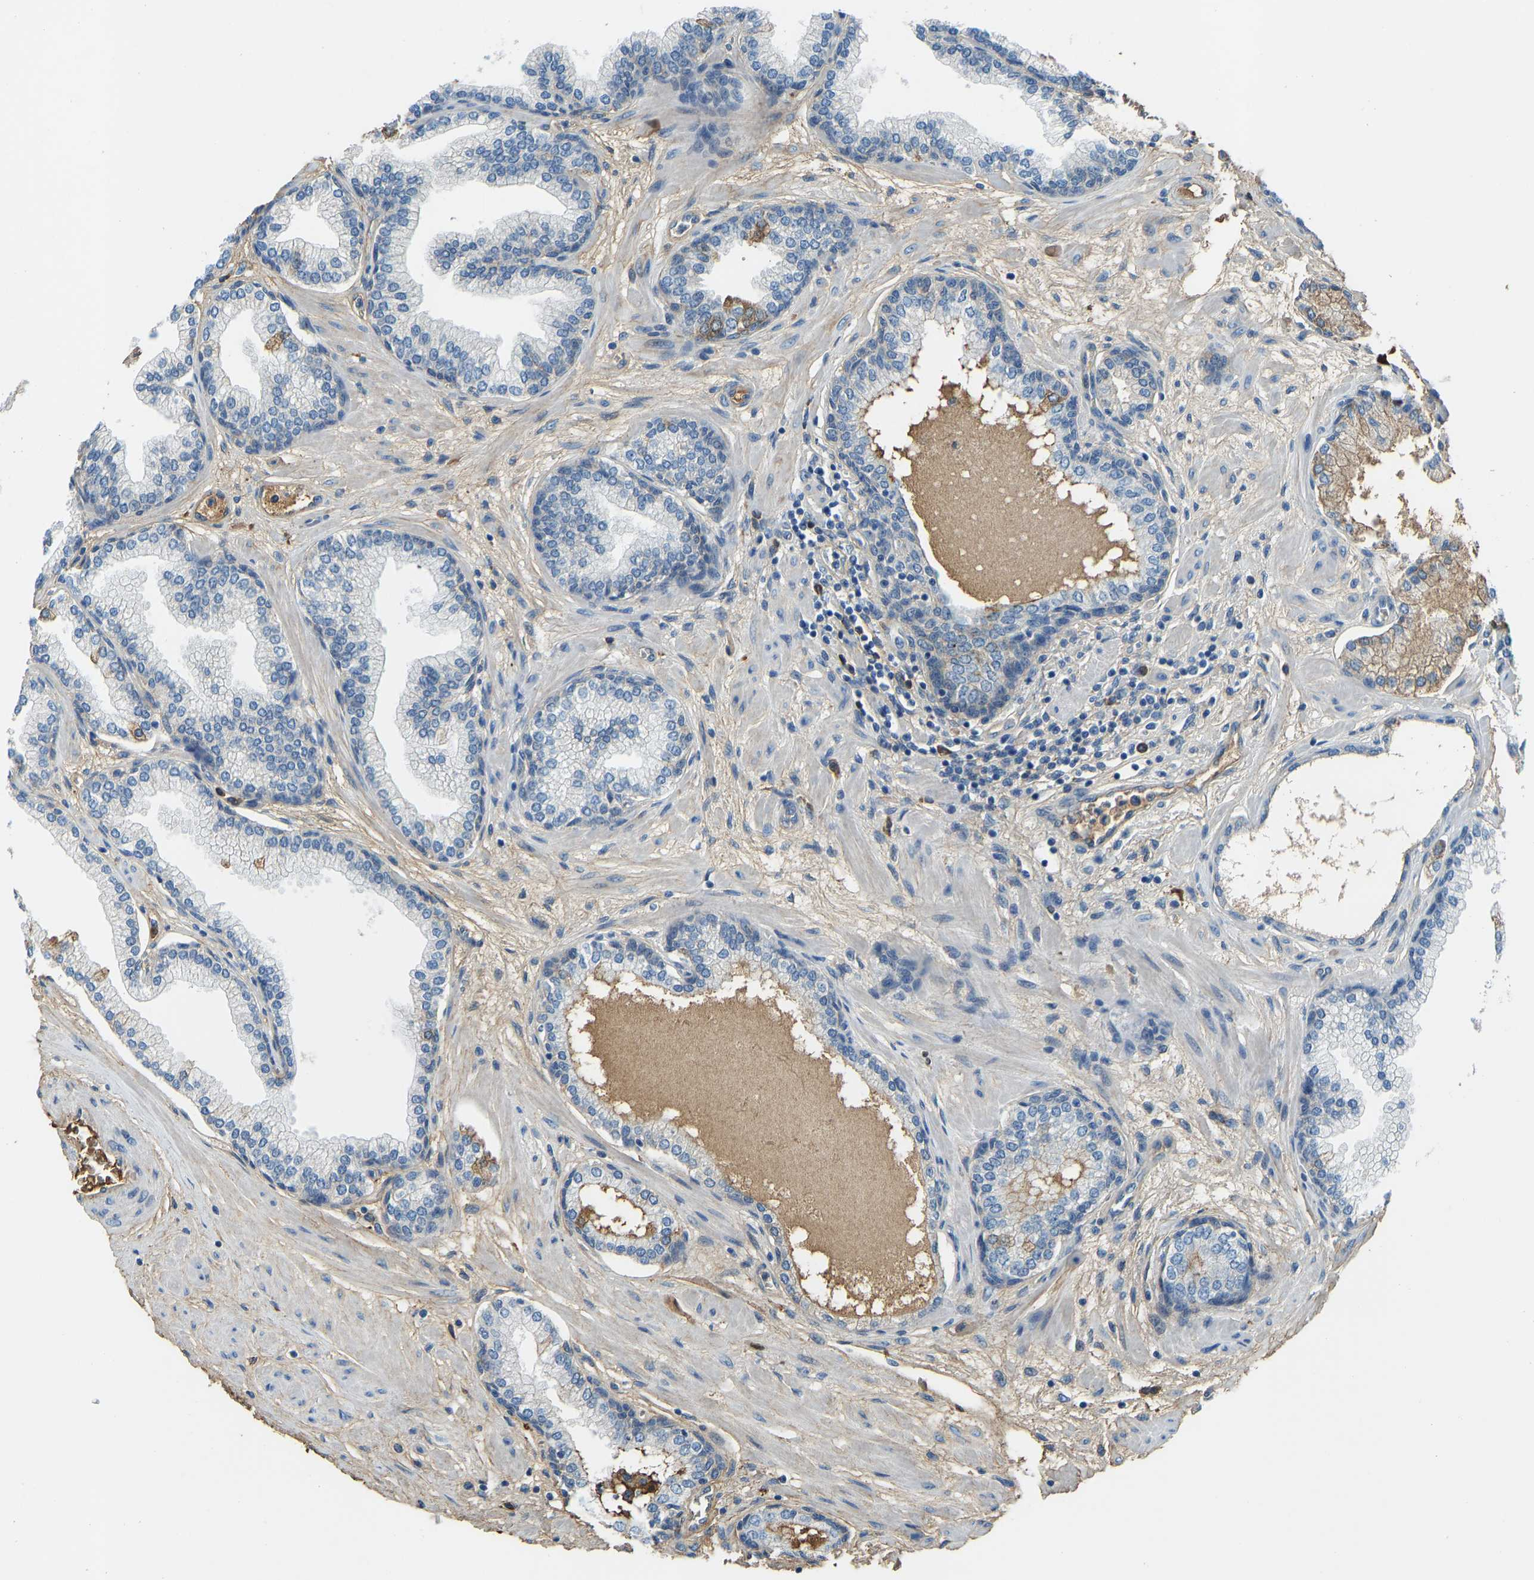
{"staining": {"intensity": "negative", "quantity": "none", "location": "none"}, "tissue": "prostate", "cell_type": "Glandular cells", "image_type": "normal", "snomed": [{"axis": "morphology", "description": "Normal tissue, NOS"}, {"axis": "morphology", "description": "Urothelial carcinoma, Low grade"}, {"axis": "topography", "description": "Urinary bladder"}, {"axis": "topography", "description": "Prostate"}], "caption": "DAB immunohistochemical staining of benign prostate exhibits no significant expression in glandular cells.", "gene": "THBS4", "patient": {"sex": "male", "age": 60}}